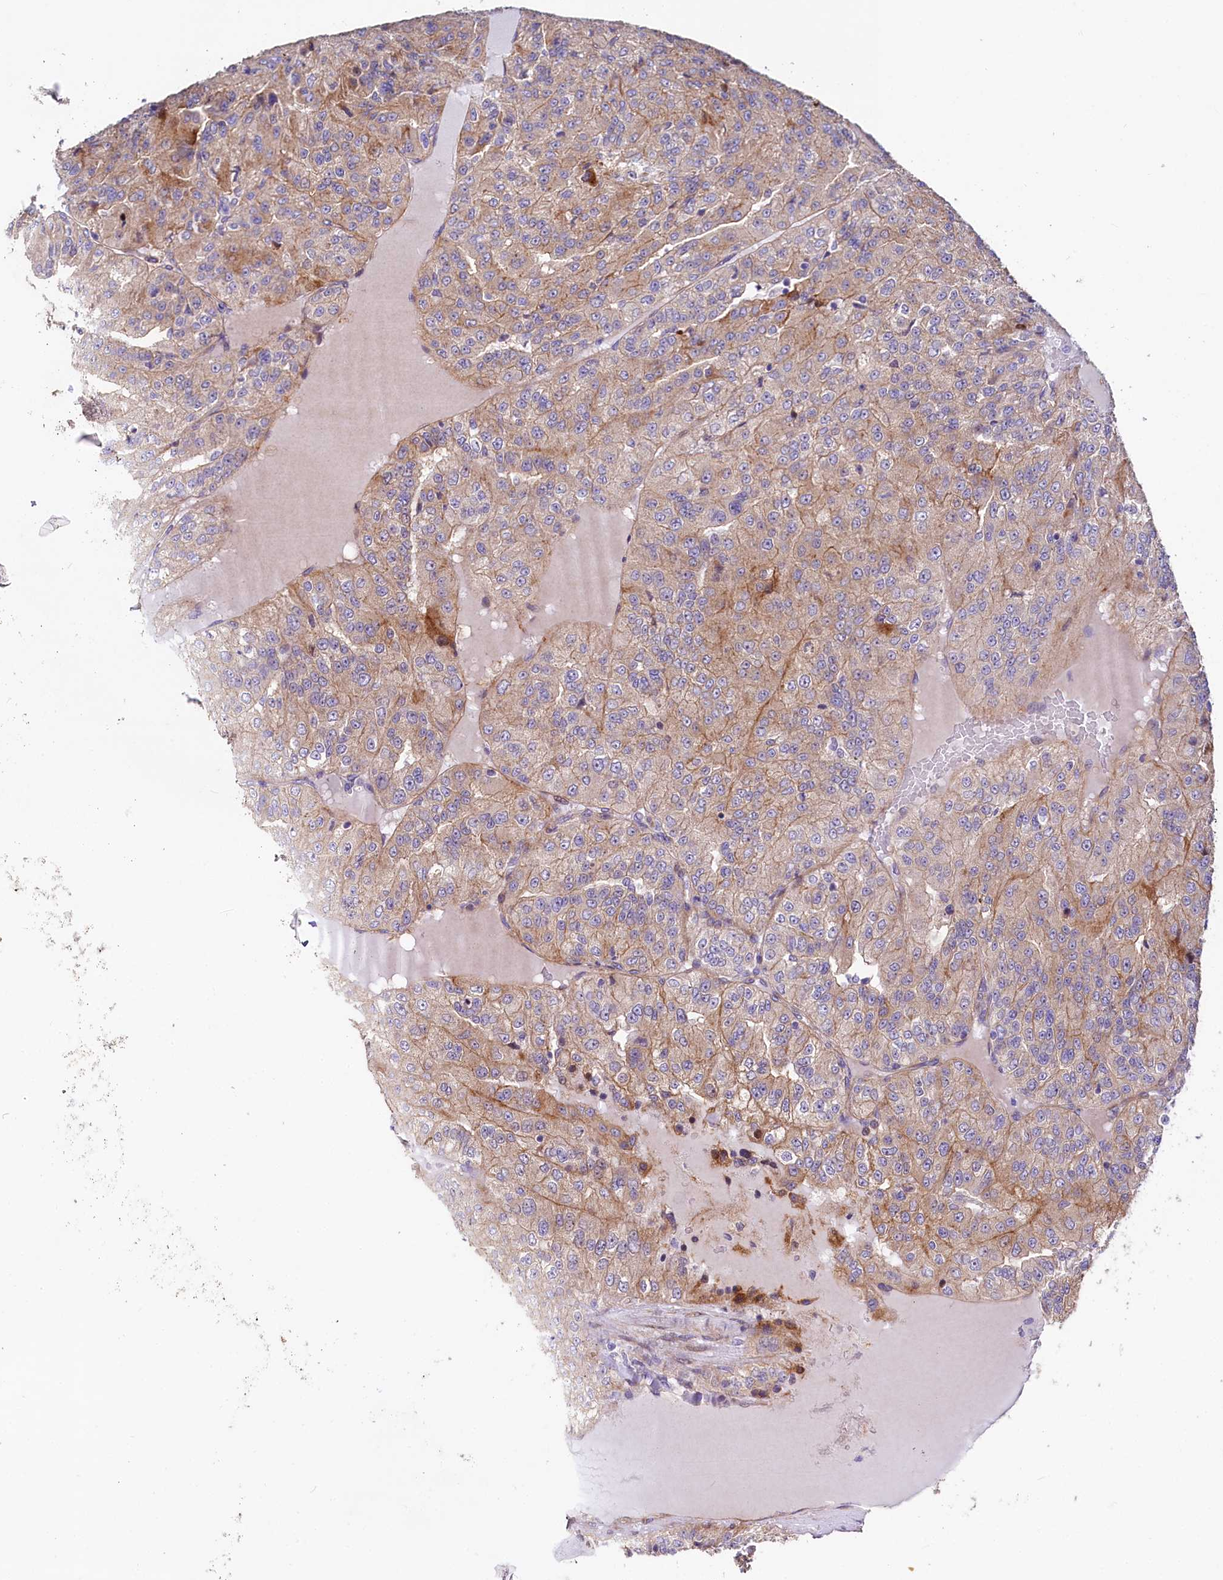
{"staining": {"intensity": "moderate", "quantity": "25%-75%", "location": "cytoplasmic/membranous"}, "tissue": "renal cancer", "cell_type": "Tumor cells", "image_type": "cancer", "snomed": [{"axis": "morphology", "description": "Adenocarcinoma, NOS"}, {"axis": "topography", "description": "Kidney"}], "caption": "Tumor cells show medium levels of moderate cytoplasmic/membranous expression in approximately 25%-75% of cells in renal adenocarcinoma. Immunohistochemistry (ihc) stains the protein in brown and the nuclei are stained blue.", "gene": "WNT8A", "patient": {"sex": "female", "age": 63}}